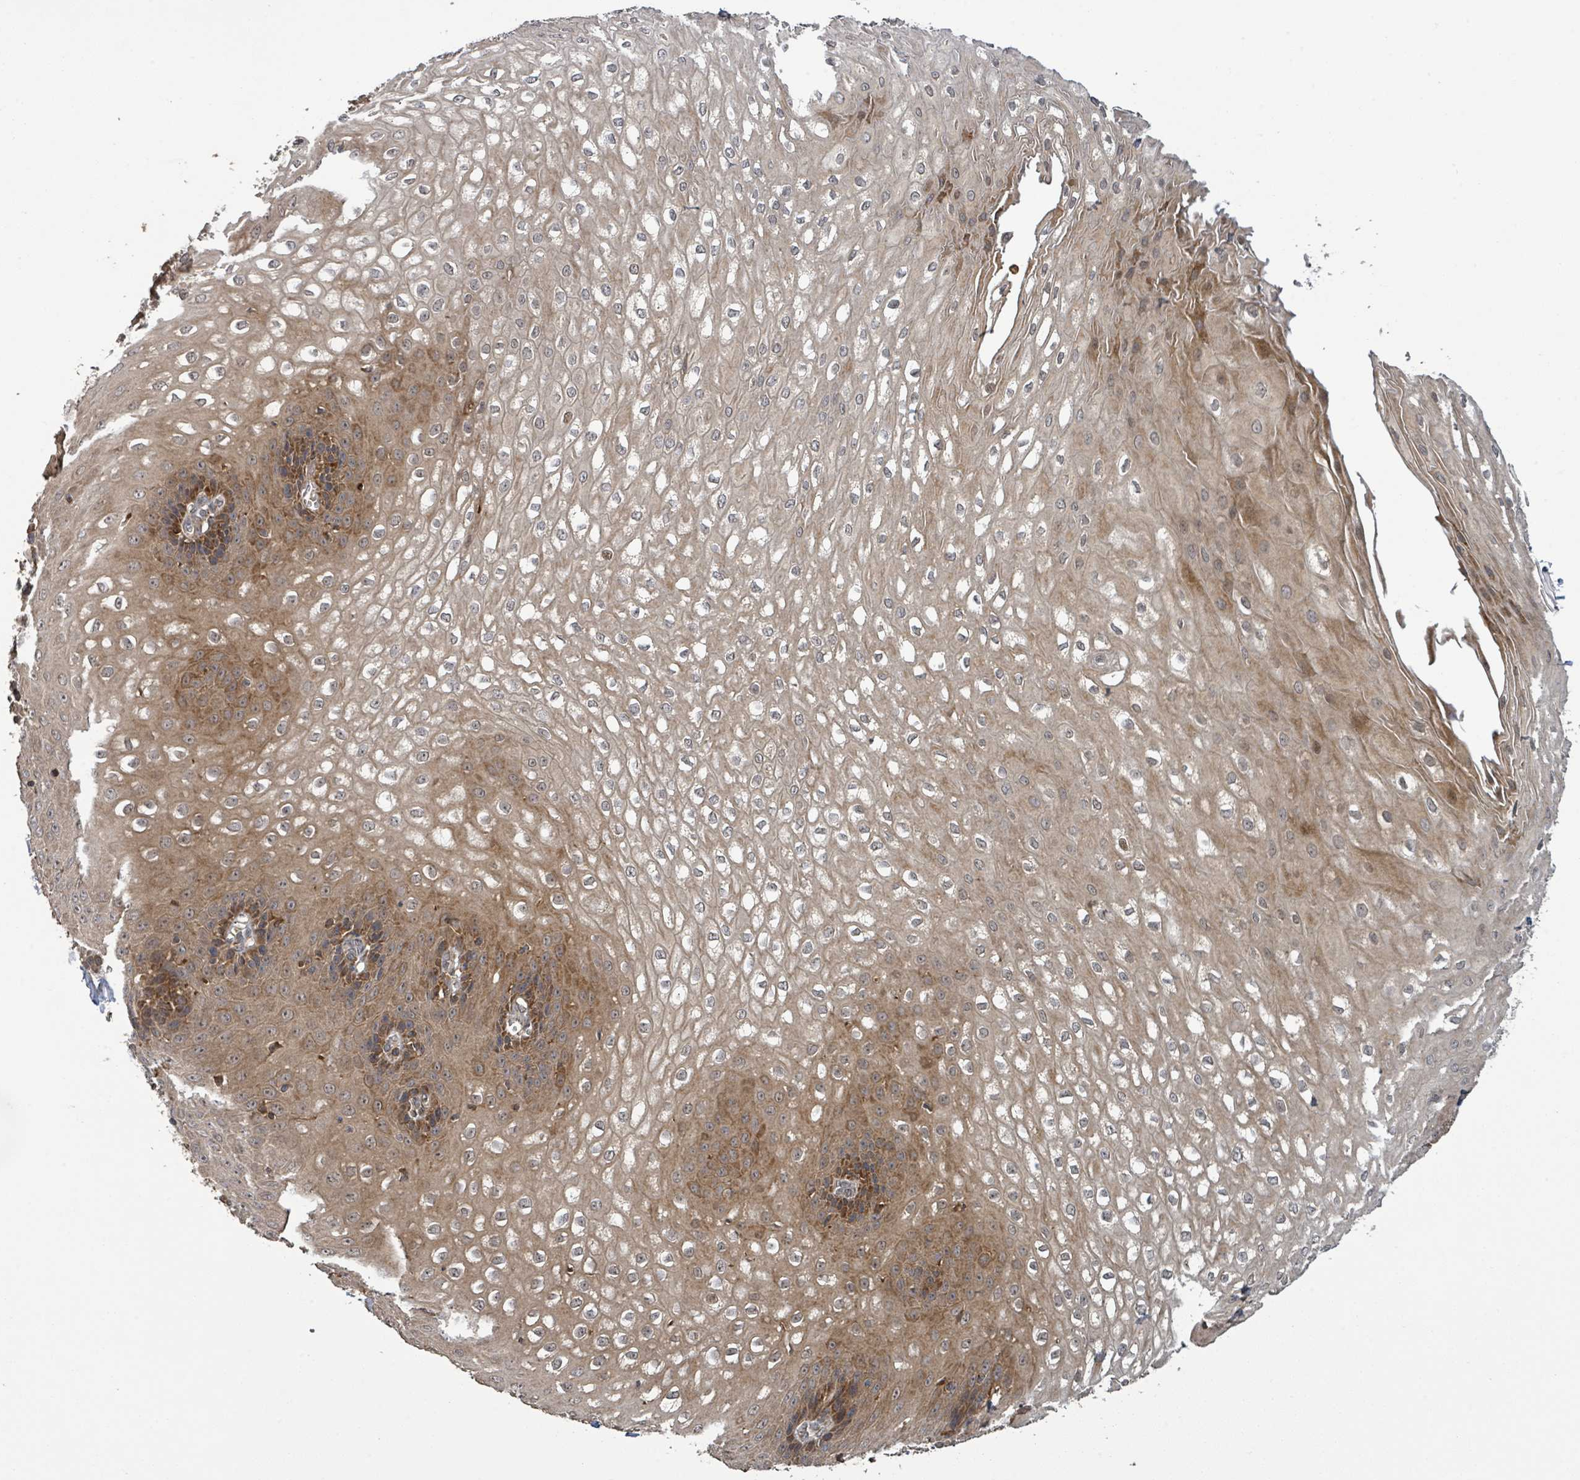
{"staining": {"intensity": "moderate", "quantity": ">75%", "location": "cytoplasmic/membranous"}, "tissue": "esophagus", "cell_type": "Squamous epithelial cells", "image_type": "normal", "snomed": [{"axis": "morphology", "description": "Normal tissue, NOS"}, {"axis": "topography", "description": "Esophagus"}], "caption": "Protein expression analysis of unremarkable esophagus displays moderate cytoplasmic/membranous positivity in about >75% of squamous epithelial cells.", "gene": "STARD4", "patient": {"sex": "male", "age": 67}}